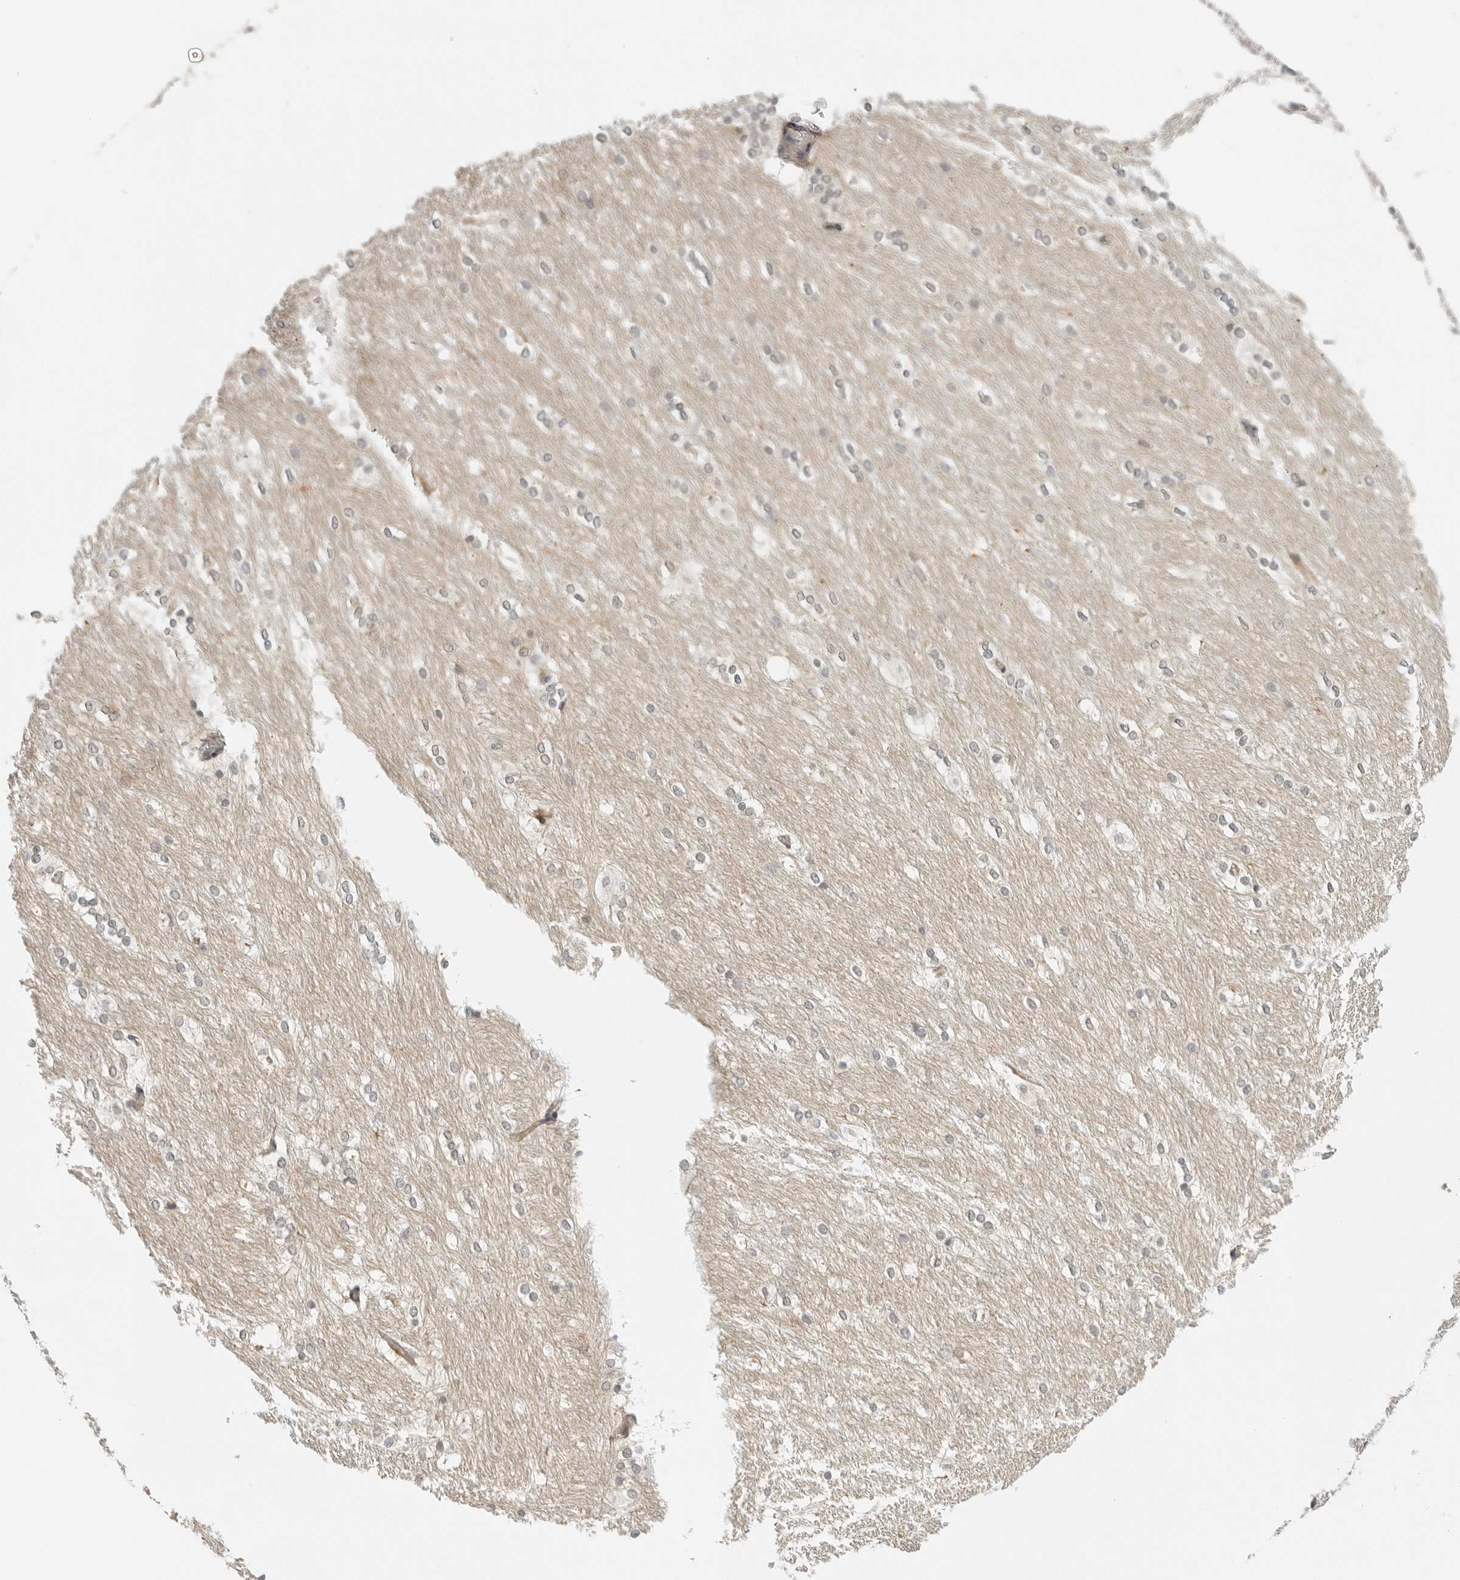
{"staining": {"intensity": "weak", "quantity": "25%-75%", "location": "cytoplasmic/membranous"}, "tissue": "caudate", "cell_type": "Glial cells", "image_type": "normal", "snomed": [{"axis": "morphology", "description": "Normal tissue, NOS"}, {"axis": "topography", "description": "Lateral ventricle wall"}], "caption": "Caudate stained with DAB immunohistochemistry exhibits low levels of weak cytoplasmic/membranous positivity in about 25%-75% of glial cells. Nuclei are stained in blue.", "gene": "OSCP1", "patient": {"sex": "female", "age": 19}}